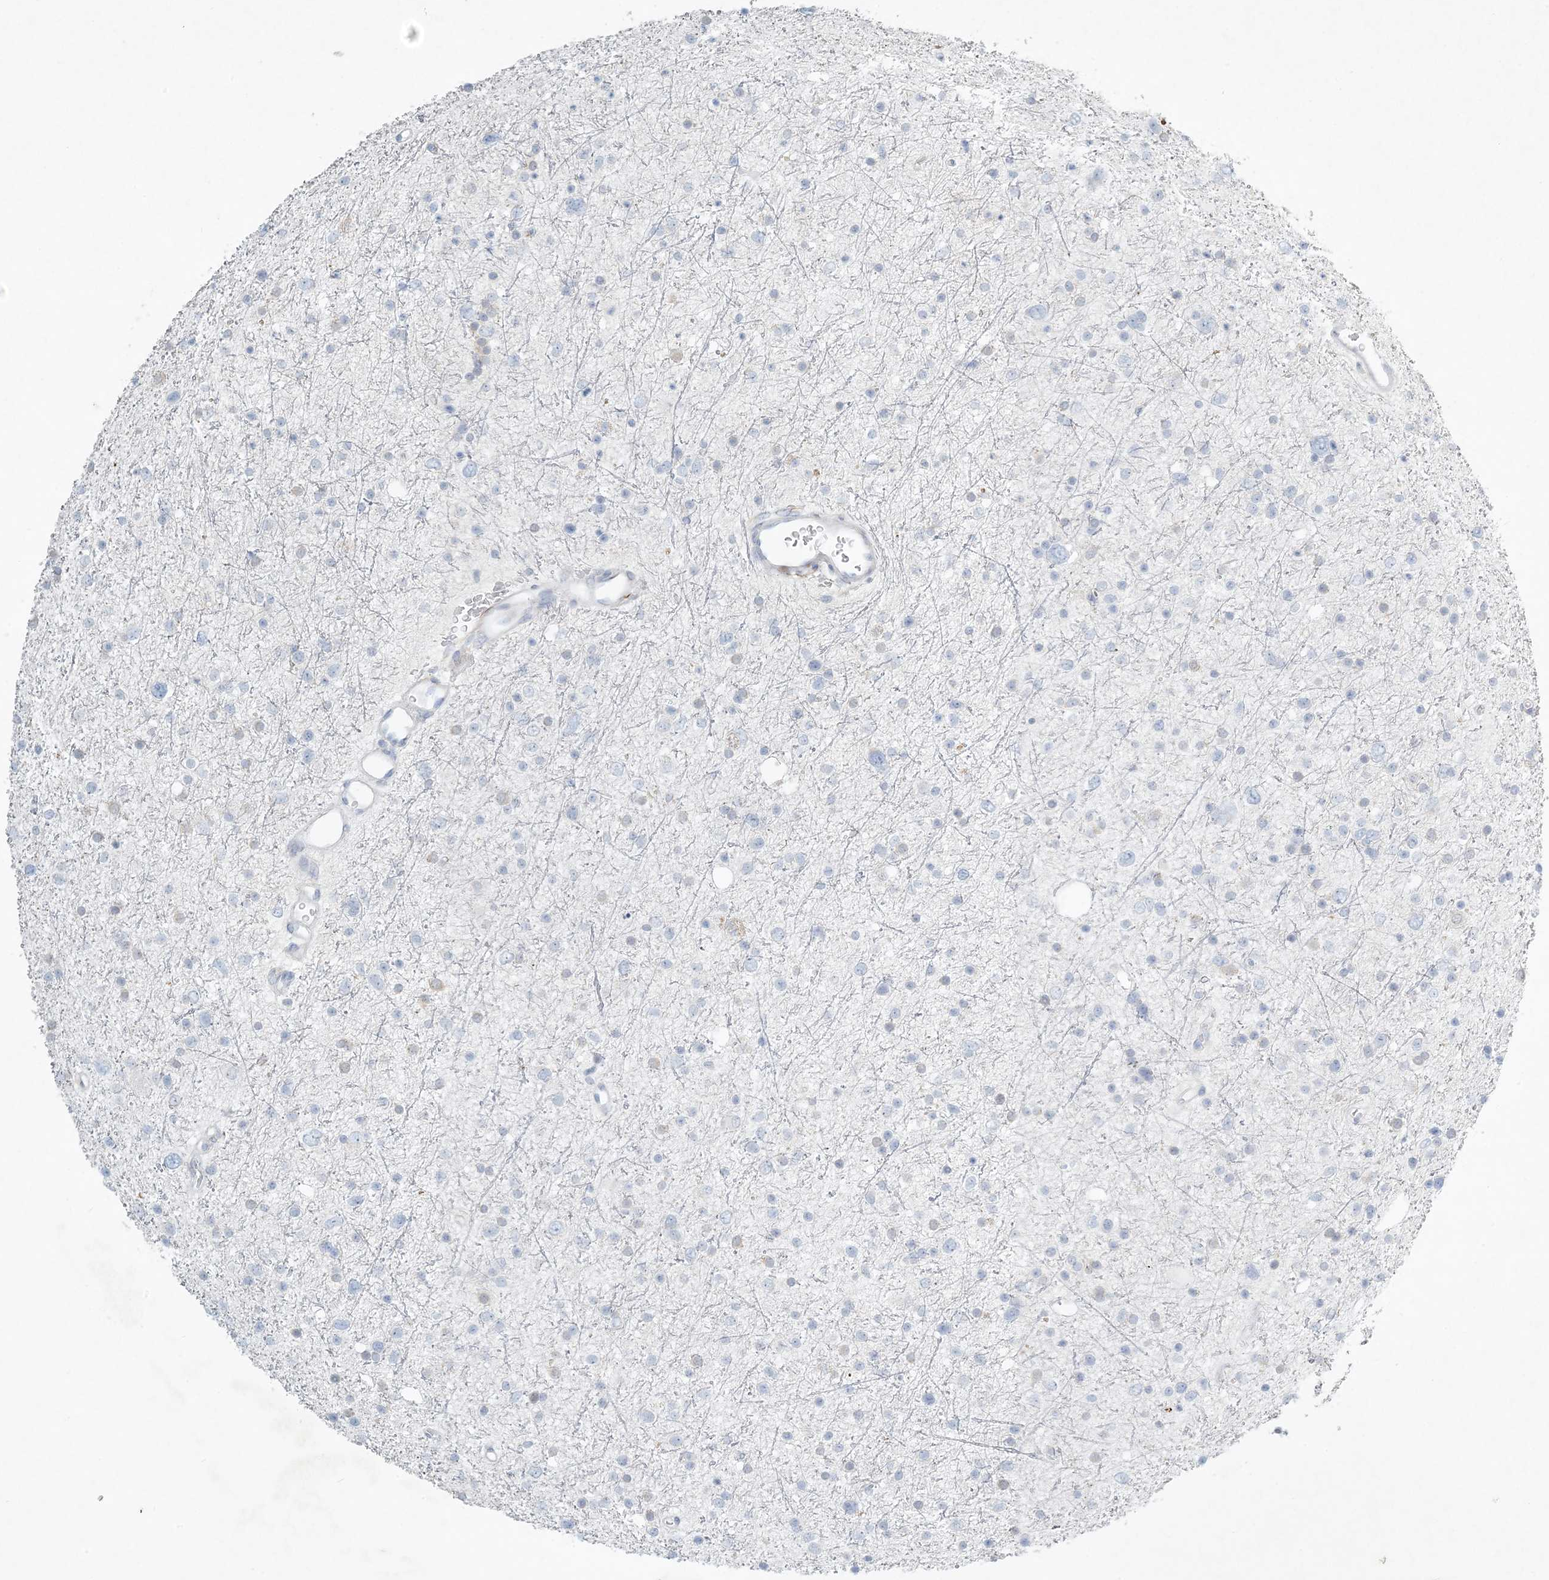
{"staining": {"intensity": "negative", "quantity": "none", "location": "none"}, "tissue": "glioma", "cell_type": "Tumor cells", "image_type": "cancer", "snomed": [{"axis": "morphology", "description": "Glioma, malignant, Low grade"}, {"axis": "topography", "description": "Brain"}], "caption": "The histopathology image exhibits no significant expression in tumor cells of glioma.", "gene": "ZNF385D", "patient": {"sex": "female", "age": 37}}